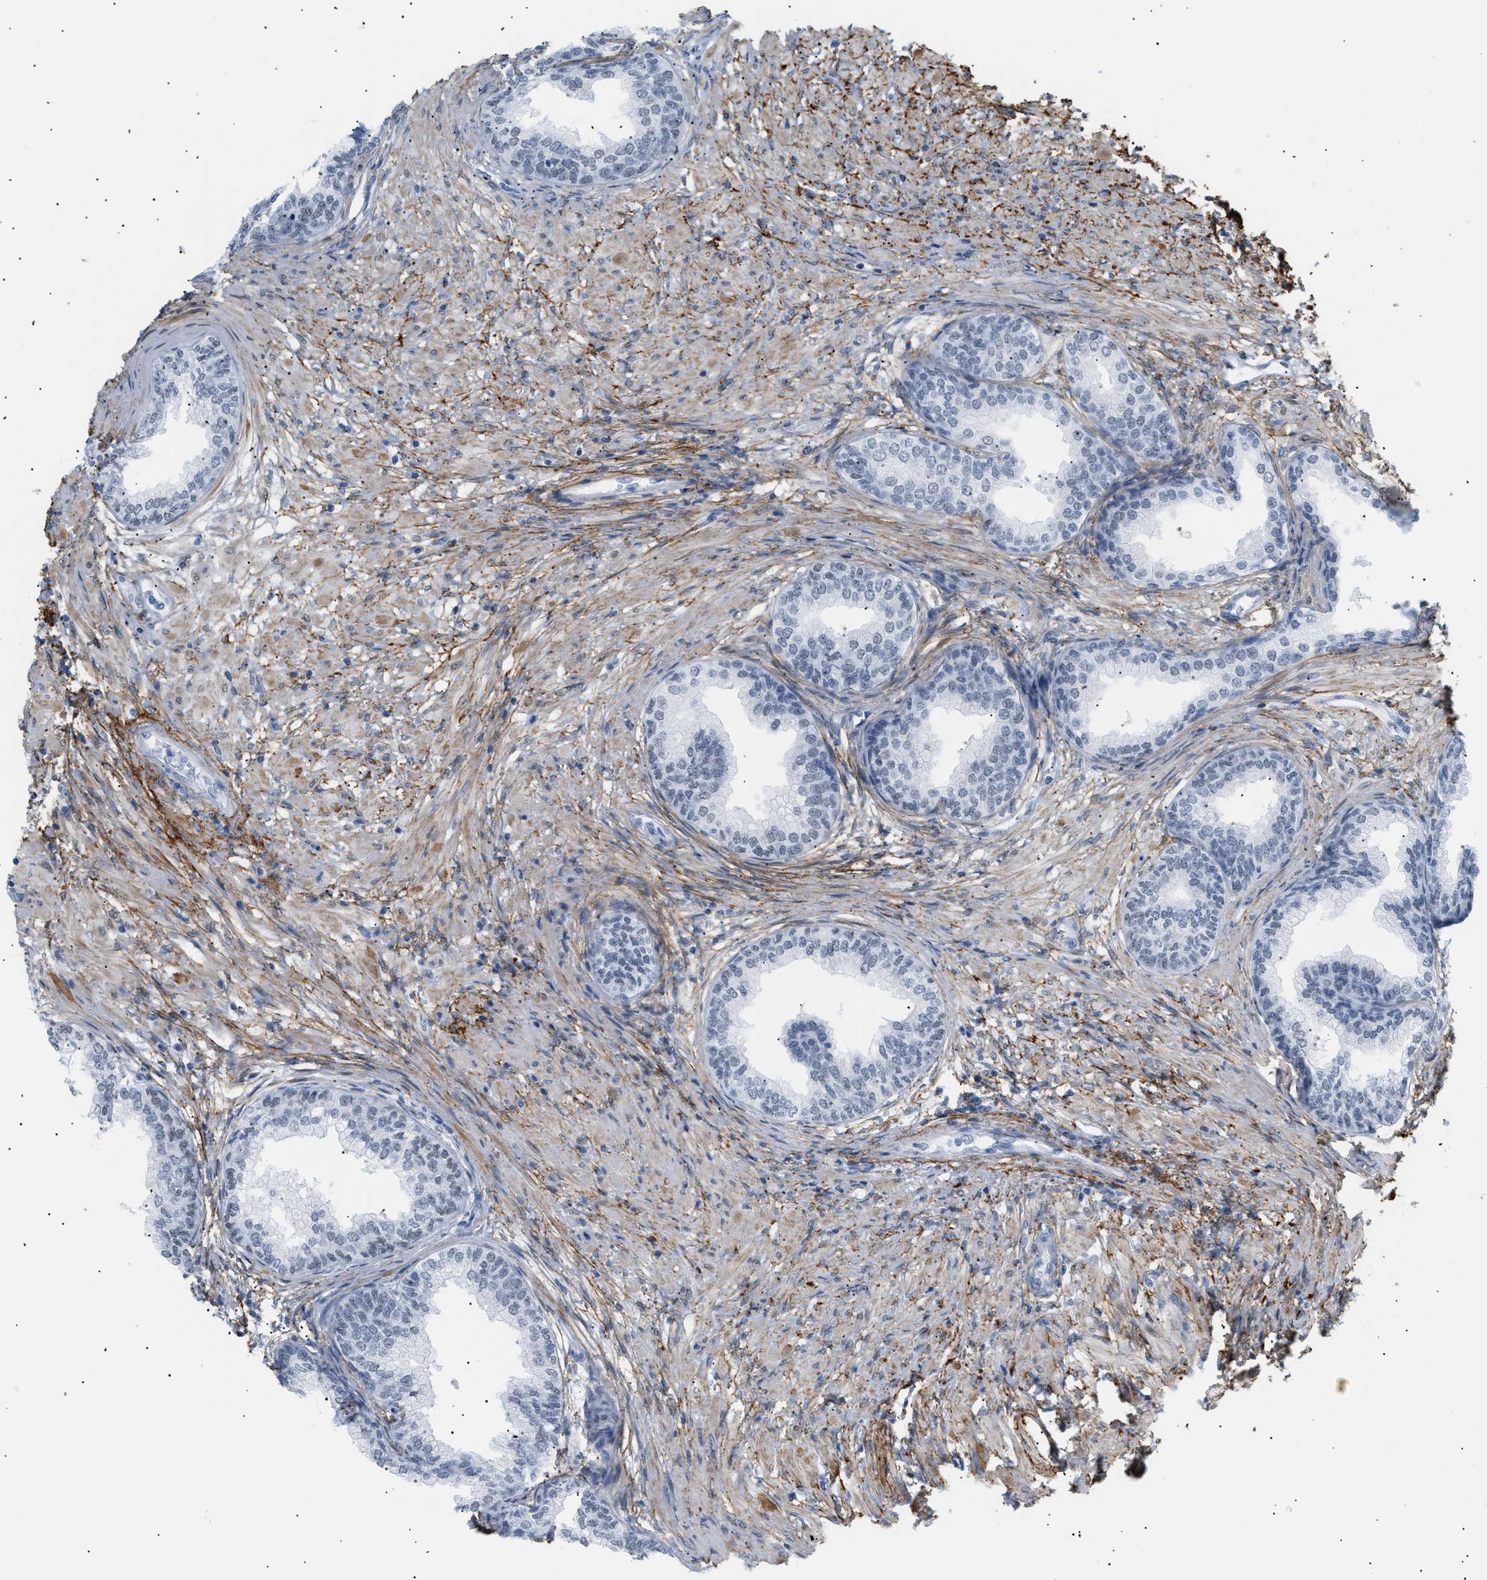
{"staining": {"intensity": "weak", "quantity": "<25%", "location": "nuclear"}, "tissue": "prostate", "cell_type": "Glandular cells", "image_type": "normal", "snomed": [{"axis": "morphology", "description": "Normal tissue, NOS"}, {"axis": "topography", "description": "Prostate"}], "caption": "IHC histopathology image of unremarkable prostate: human prostate stained with DAB shows no significant protein positivity in glandular cells.", "gene": "ELN", "patient": {"sex": "male", "age": 76}}